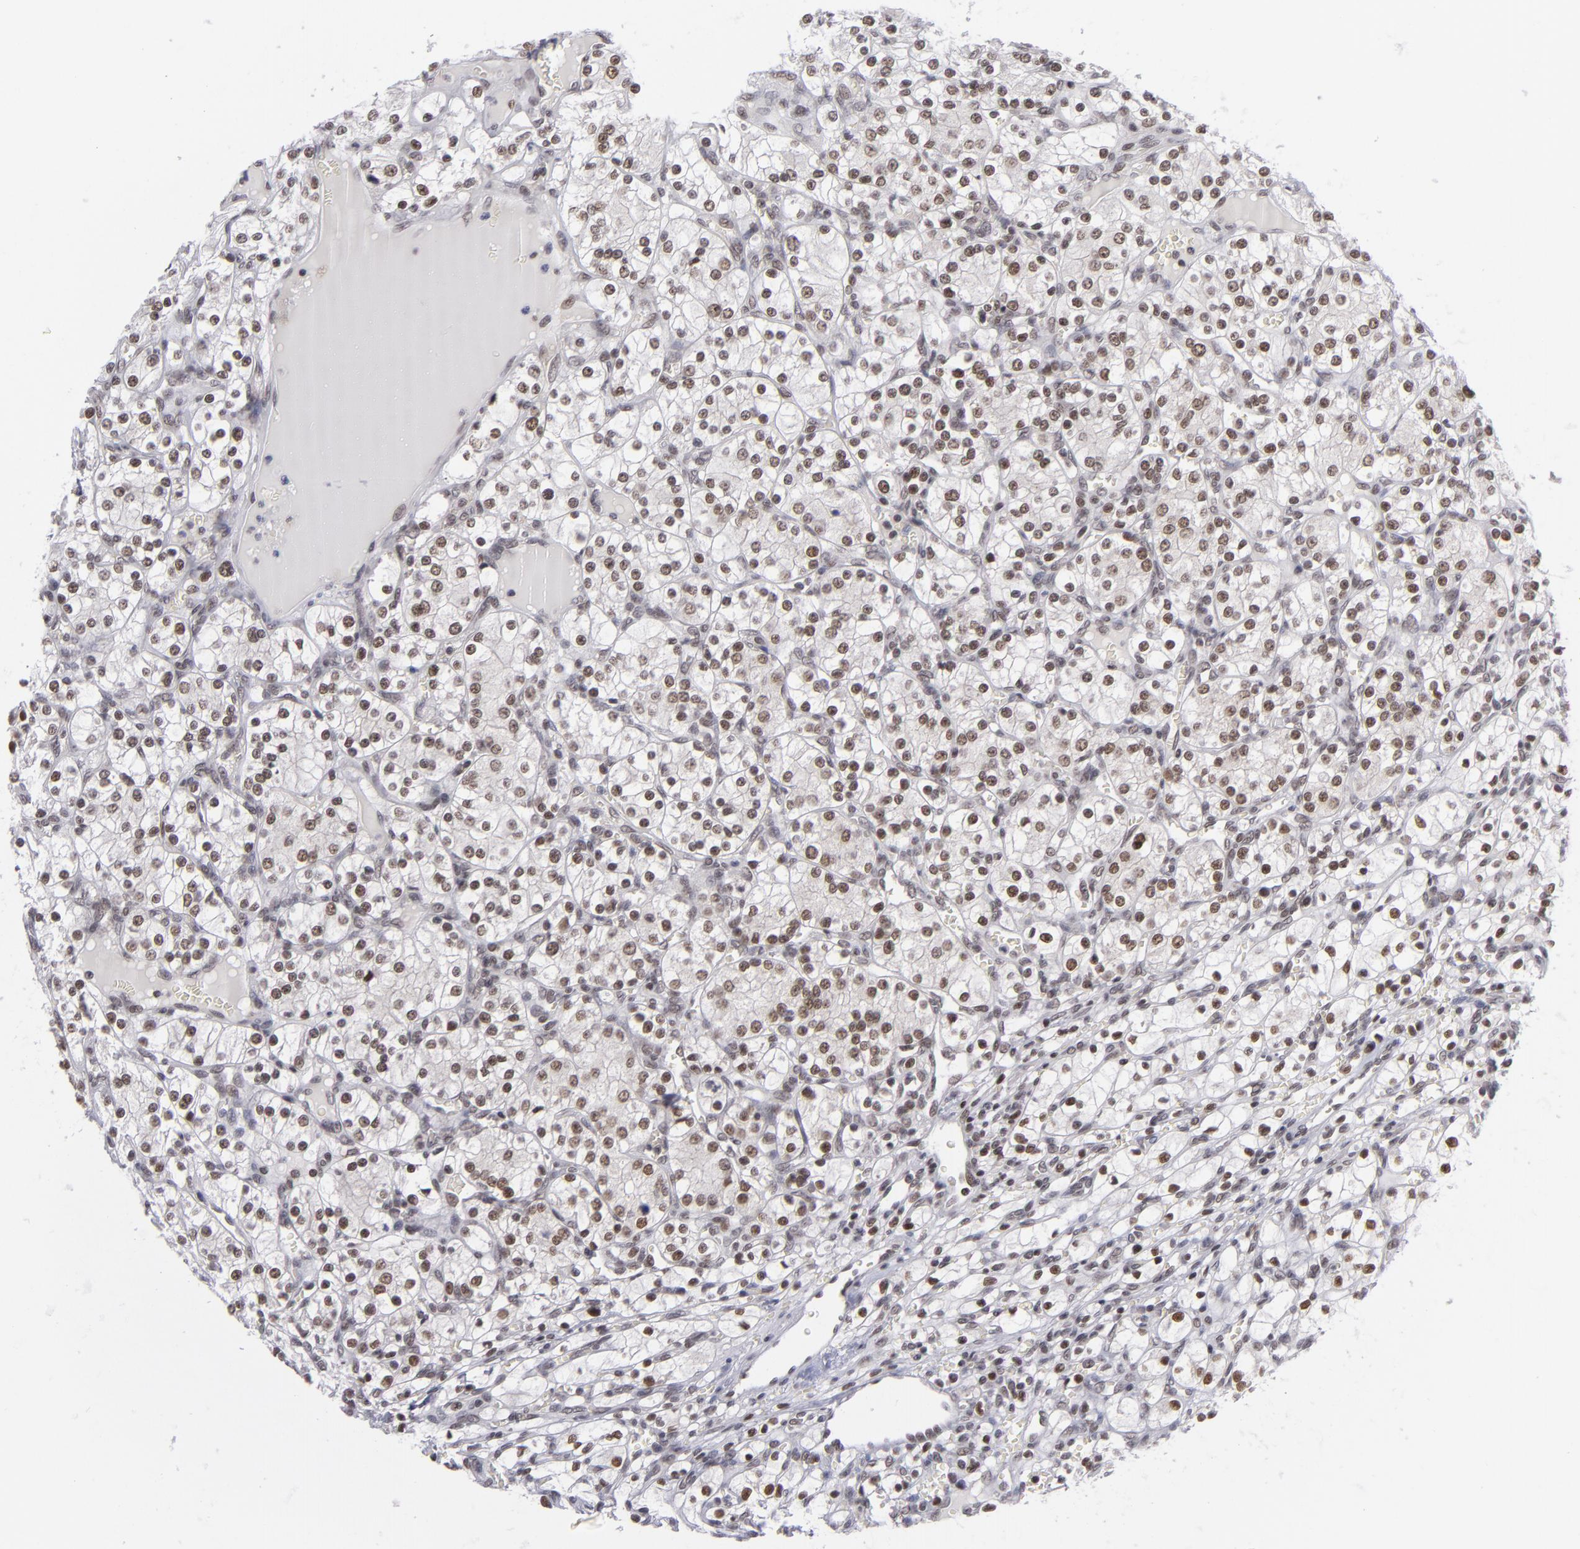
{"staining": {"intensity": "moderate", "quantity": ">75%", "location": "nuclear"}, "tissue": "renal cancer", "cell_type": "Tumor cells", "image_type": "cancer", "snomed": [{"axis": "morphology", "description": "Adenocarcinoma, NOS"}, {"axis": "topography", "description": "Kidney"}], "caption": "Renal adenocarcinoma stained with DAB immunohistochemistry (IHC) shows medium levels of moderate nuclear positivity in approximately >75% of tumor cells.", "gene": "MLLT3", "patient": {"sex": "female", "age": 62}}